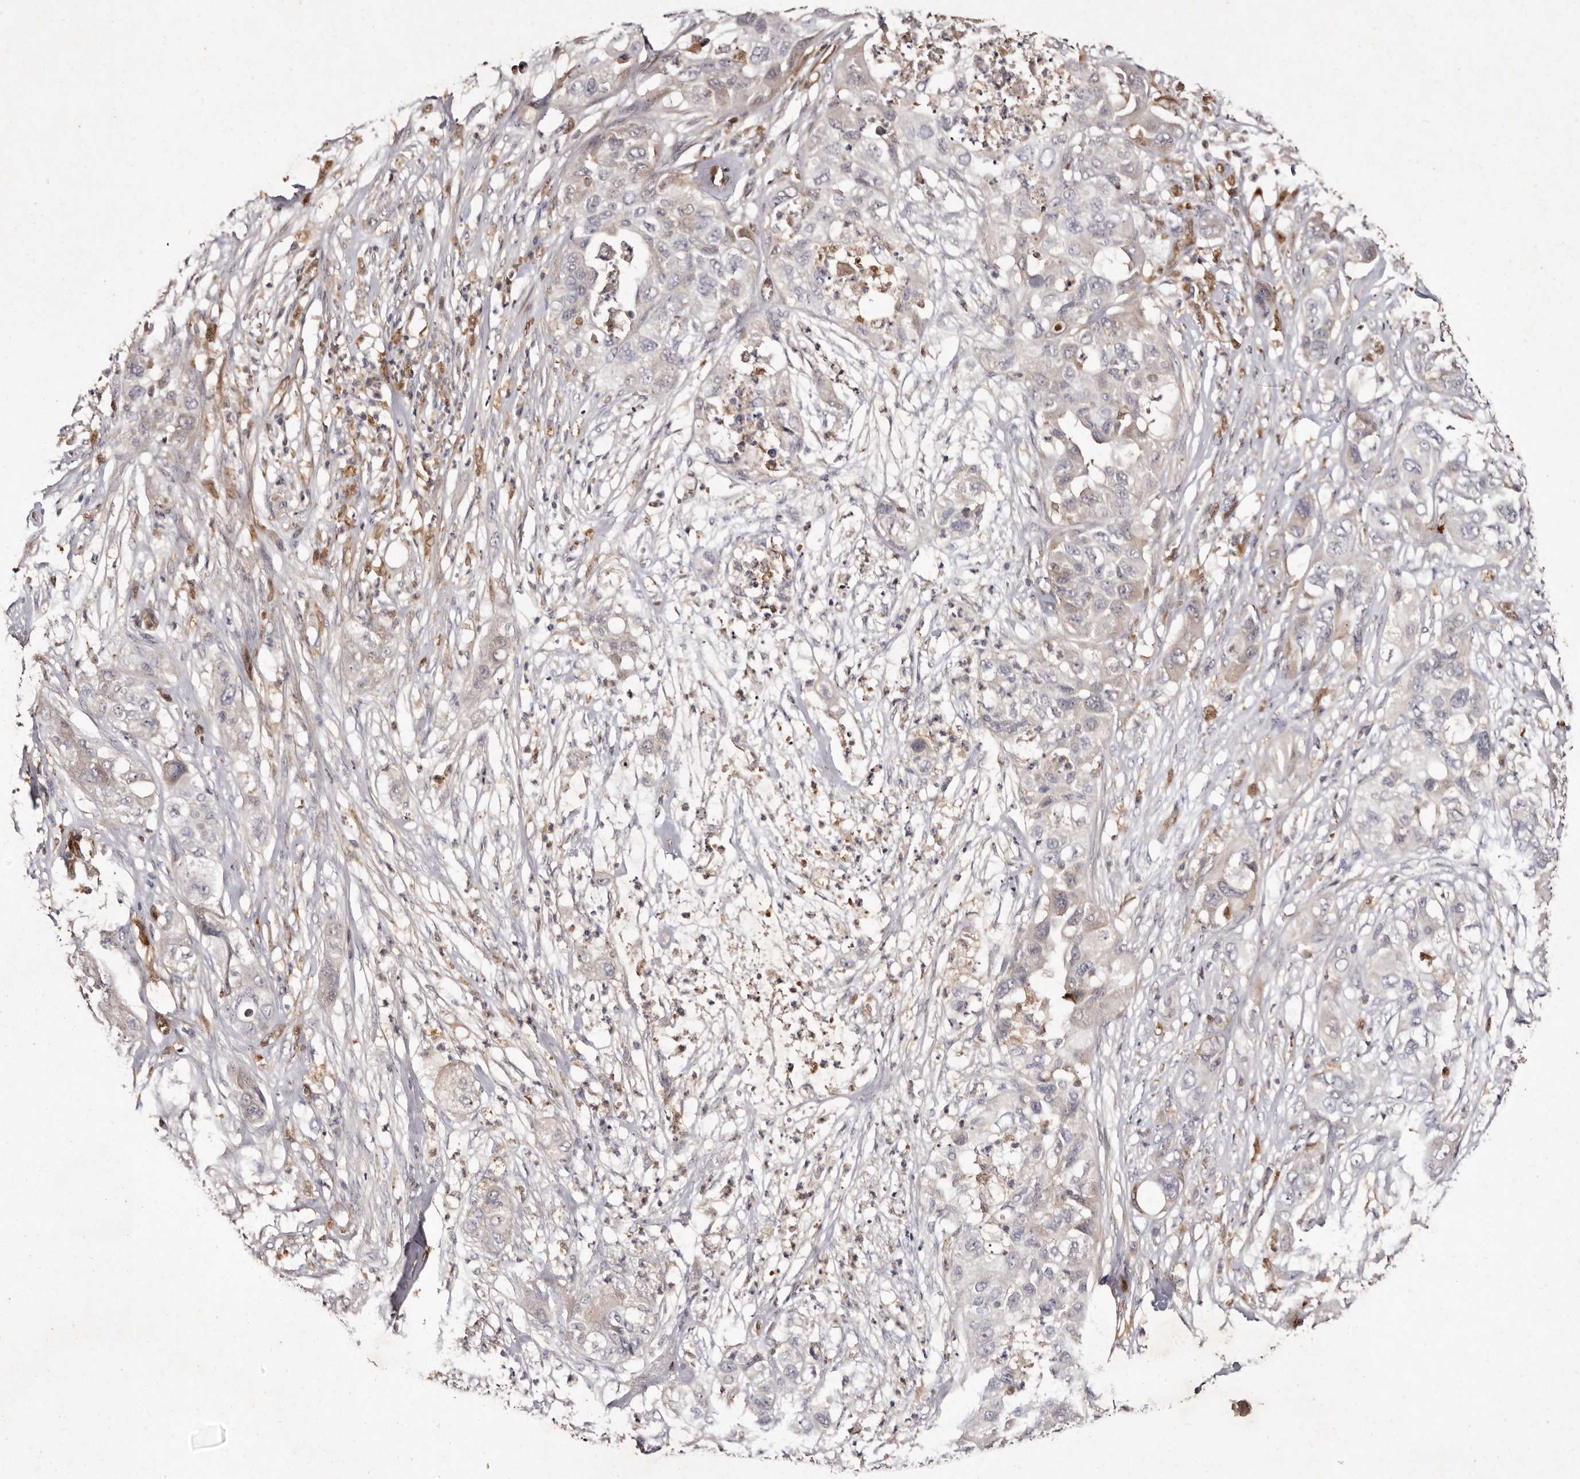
{"staining": {"intensity": "negative", "quantity": "none", "location": "none"}, "tissue": "pancreatic cancer", "cell_type": "Tumor cells", "image_type": "cancer", "snomed": [{"axis": "morphology", "description": "Adenocarcinoma, NOS"}, {"axis": "topography", "description": "Pancreas"}], "caption": "Protein analysis of pancreatic adenocarcinoma exhibits no significant staining in tumor cells. (DAB (3,3'-diaminobenzidine) immunohistochemistry with hematoxylin counter stain).", "gene": "GIMAP4", "patient": {"sex": "female", "age": 78}}